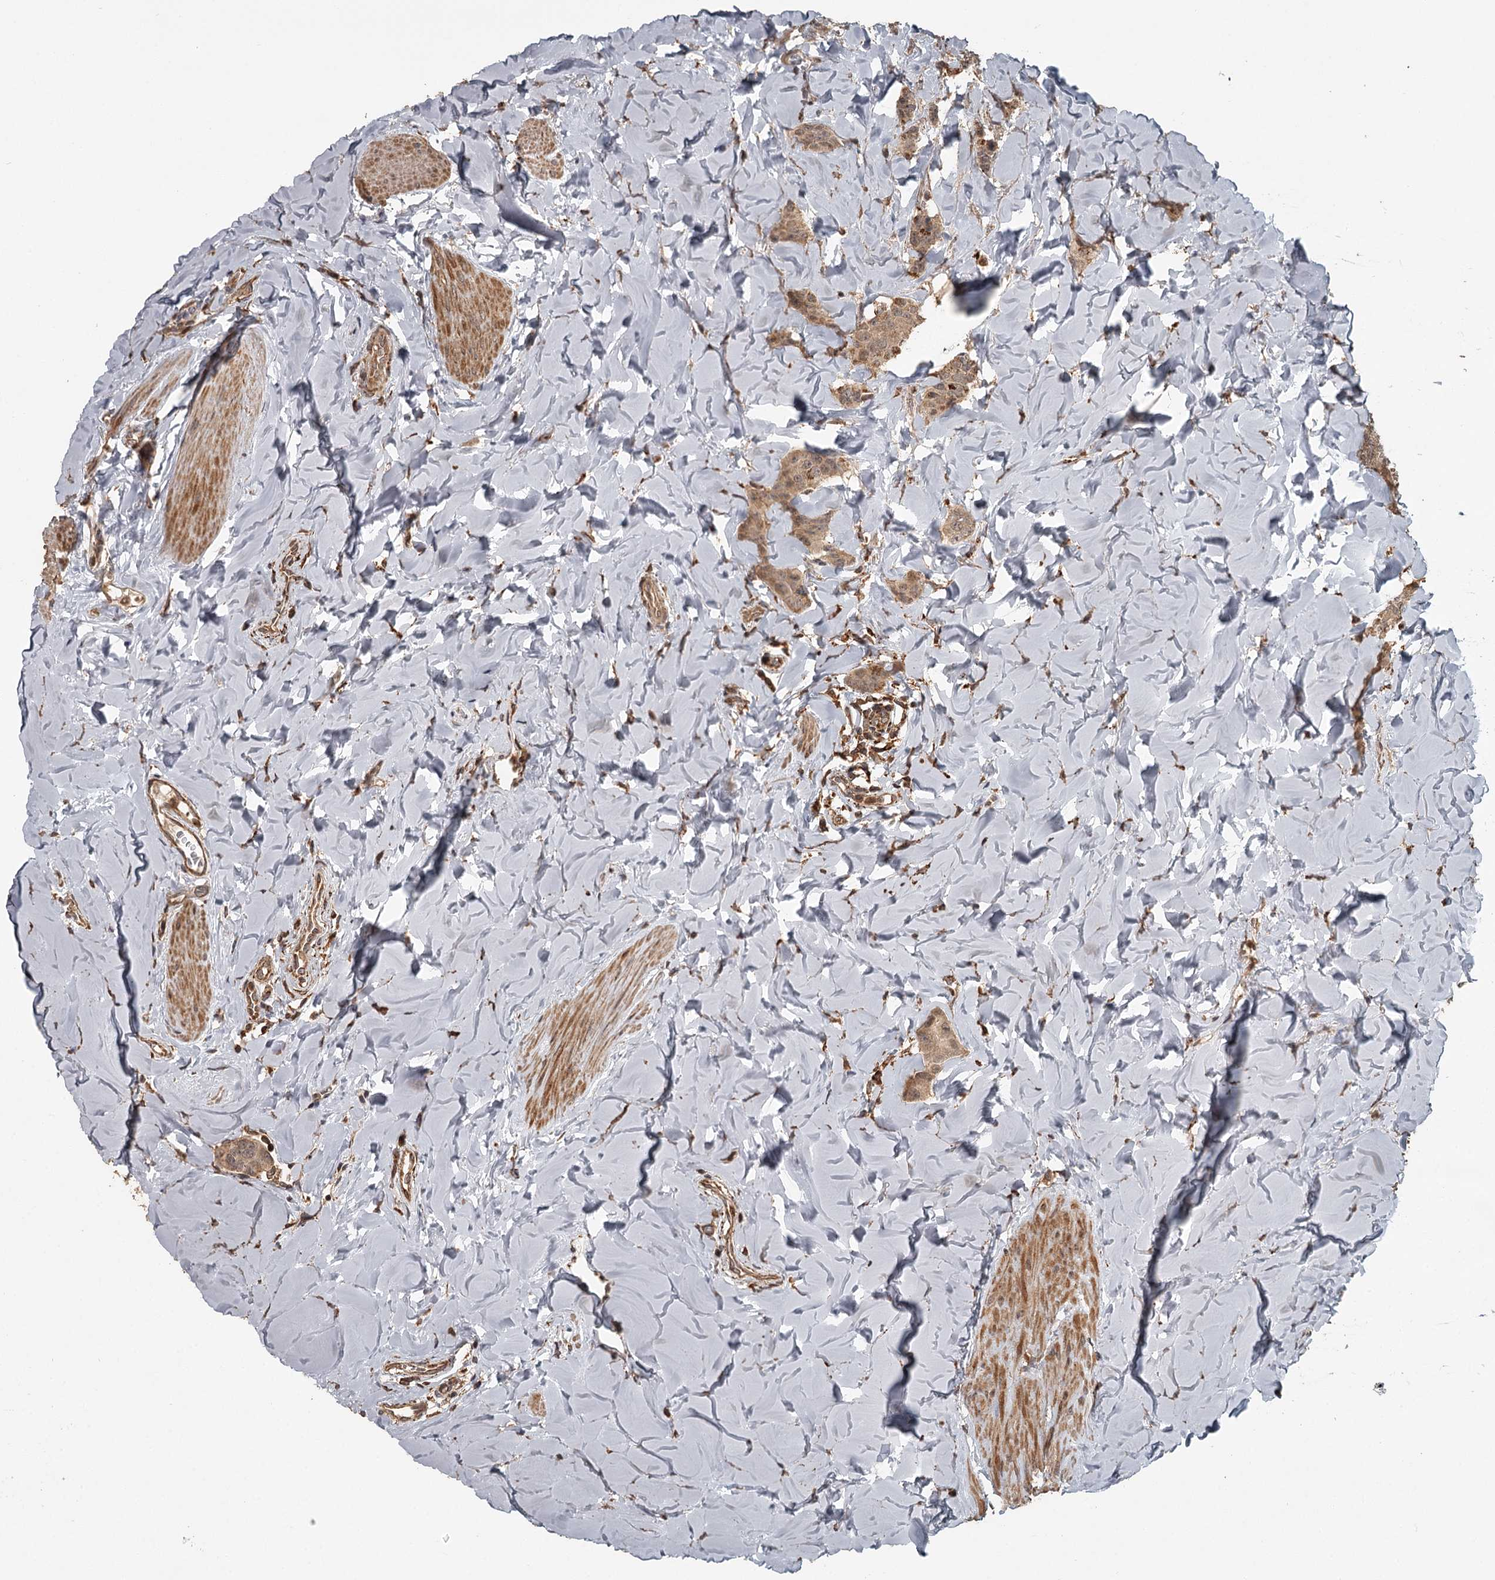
{"staining": {"intensity": "moderate", "quantity": ">75%", "location": "cytoplasmic/membranous"}, "tissue": "breast cancer", "cell_type": "Tumor cells", "image_type": "cancer", "snomed": [{"axis": "morphology", "description": "Duct carcinoma"}, {"axis": "topography", "description": "Breast"}], "caption": "Moderate cytoplasmic/membranous staining for a protein is appreciated in approximately >75% of tumor cells of breast cancer (invasive ductal carcinoma) using immunohistochemistry.", "gene": "FAXC", "patient": {"sex": "female", "age": 40}}